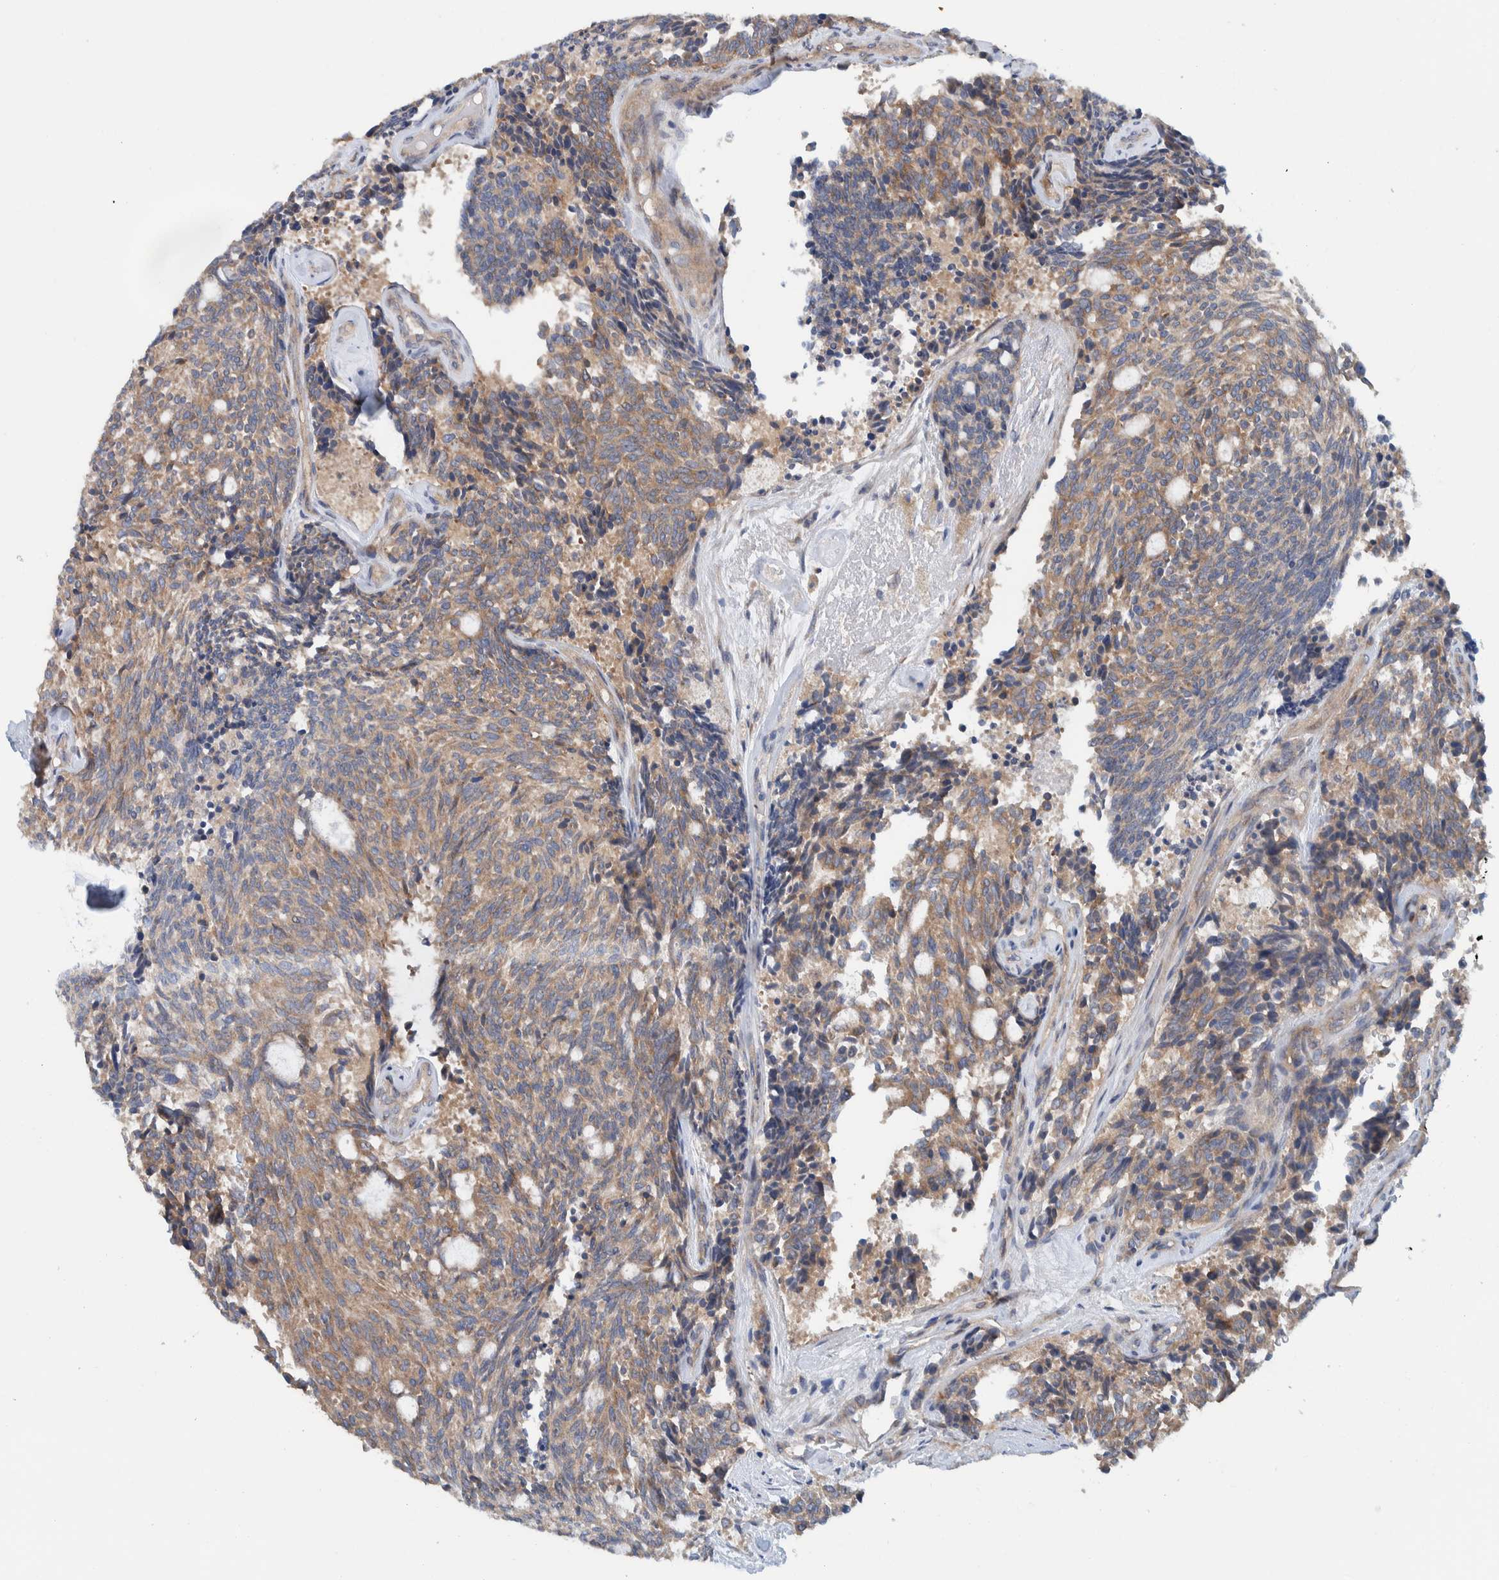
{"staining": {"intensity": "weak", "quantity": ">75%", "location": "cytoplasmic/membranous"}, "tissue": "carcinoid", "cell_type": "Tumor cells", "image_type": "cancer", "snomed": [{"axis": "morphology", "description": "Carcinoid, malignant, NOS"}, {"axis": "topography", "description": "Pancreas"}], "caption": "This is a histology image of immunohistochemistry (IHC) staining of carcinoid (malignant), which shows weak staining in the cytoplasmic/membranous of tumor cells.", "gene": "CCM2", "patient": {"sex": "female", "age": 54}}